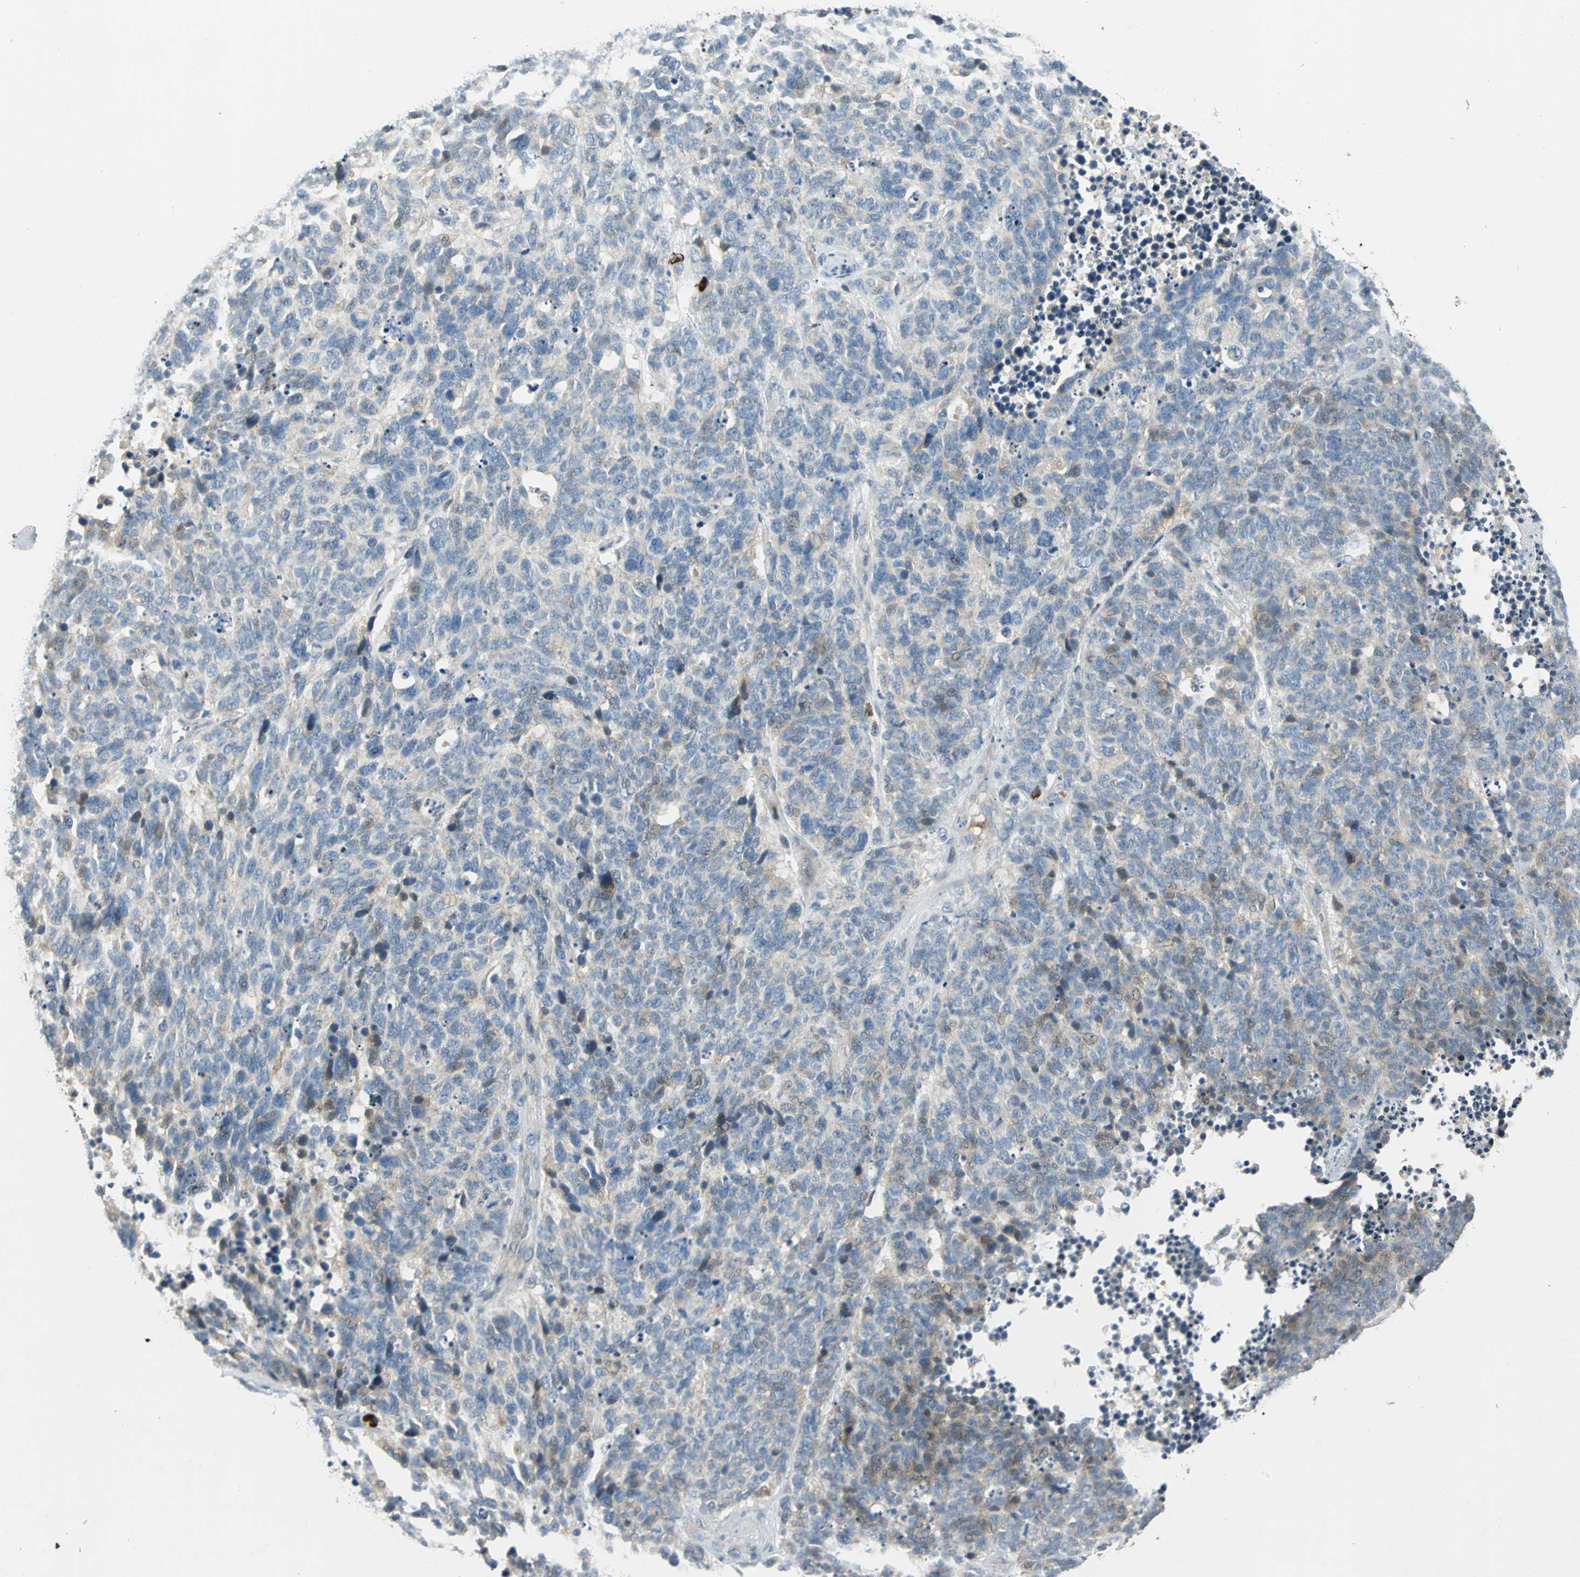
{"staining": {"intensity": "negative", "quantity": "none", "location": "none"}, "tissue": "lung cancer", "cell_type": "Tumor cells", "image_type": "cancer", "snomed": [{"axis": "morphology", "description": "Neoplasm, malignant, NOS"}, {"axis": "topography", "description": "Lung"}], "caption": "Immunohistochemistry image of human lung cancer (neoplasm (malignant)) stained for a protein (brown), which exhibits no expression in tumor cells.", "gene": "PROC", "patient": {"sex": "female", "age": 58}}